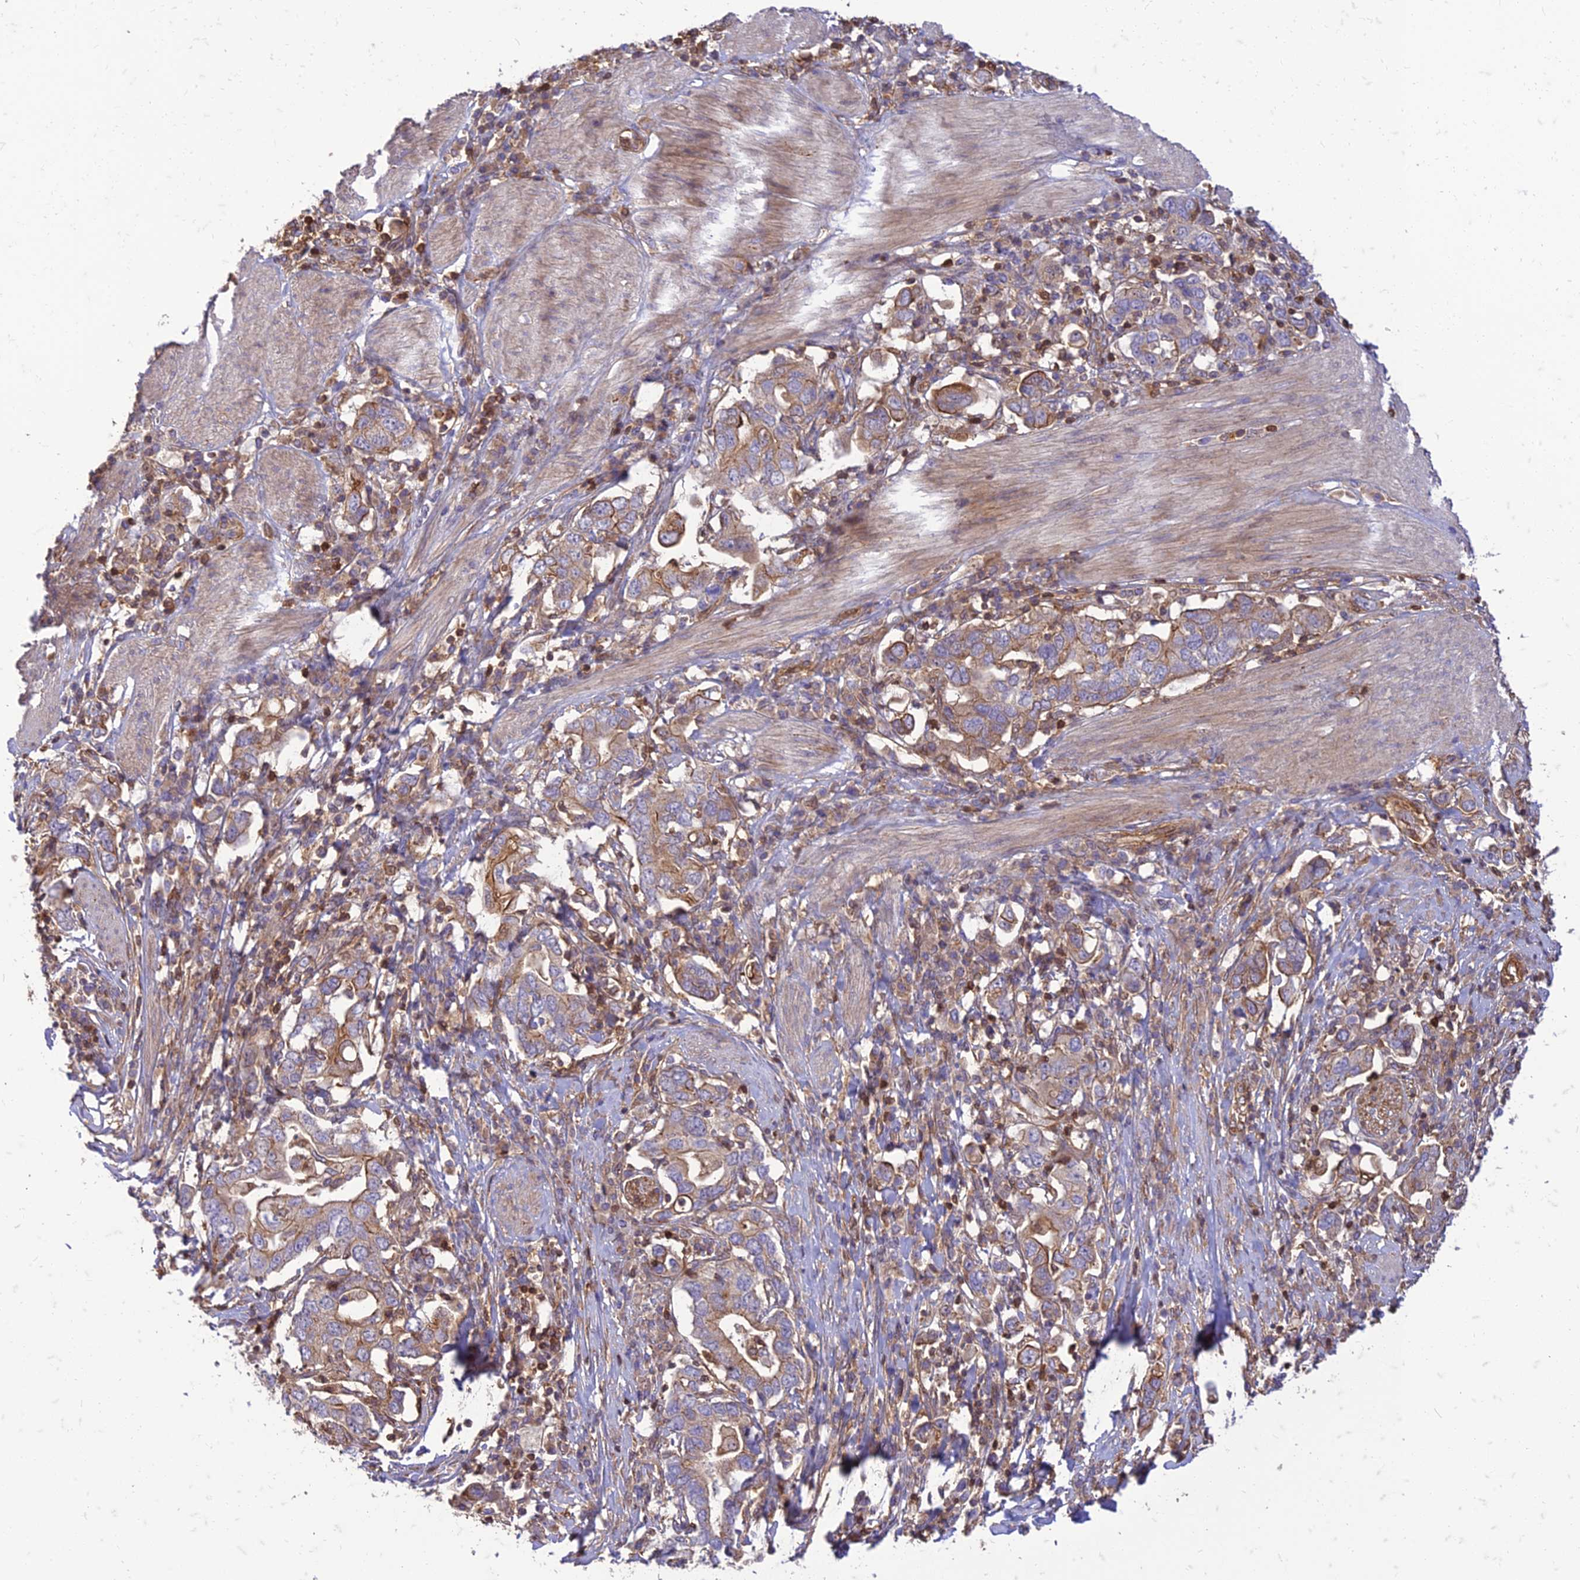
{"staining": {"intensity": "moderate", "quantity": "25%-75%", "location": "cytoplasmic/membranous"}, "tissue": "stomach cancer", "cell_type": "Tumor cells", "image_type": "cancer", "snomed": [{"axis": "morphology", "description": "Adenocarcinoma, NOS"}, {"axis": "topography", "description": "Stomach, upper"}, {"axis": "topography", "description": "Stomach"}], "caption": "A medium amount of moderate cytoplasmic/membranous staining is appreciated in approximately 25%-75% of tumor cells in adenocarcinoma (stomach) tissue.", "gene": "HPSE2", "patient": {"sex": "male", "age": 62}}